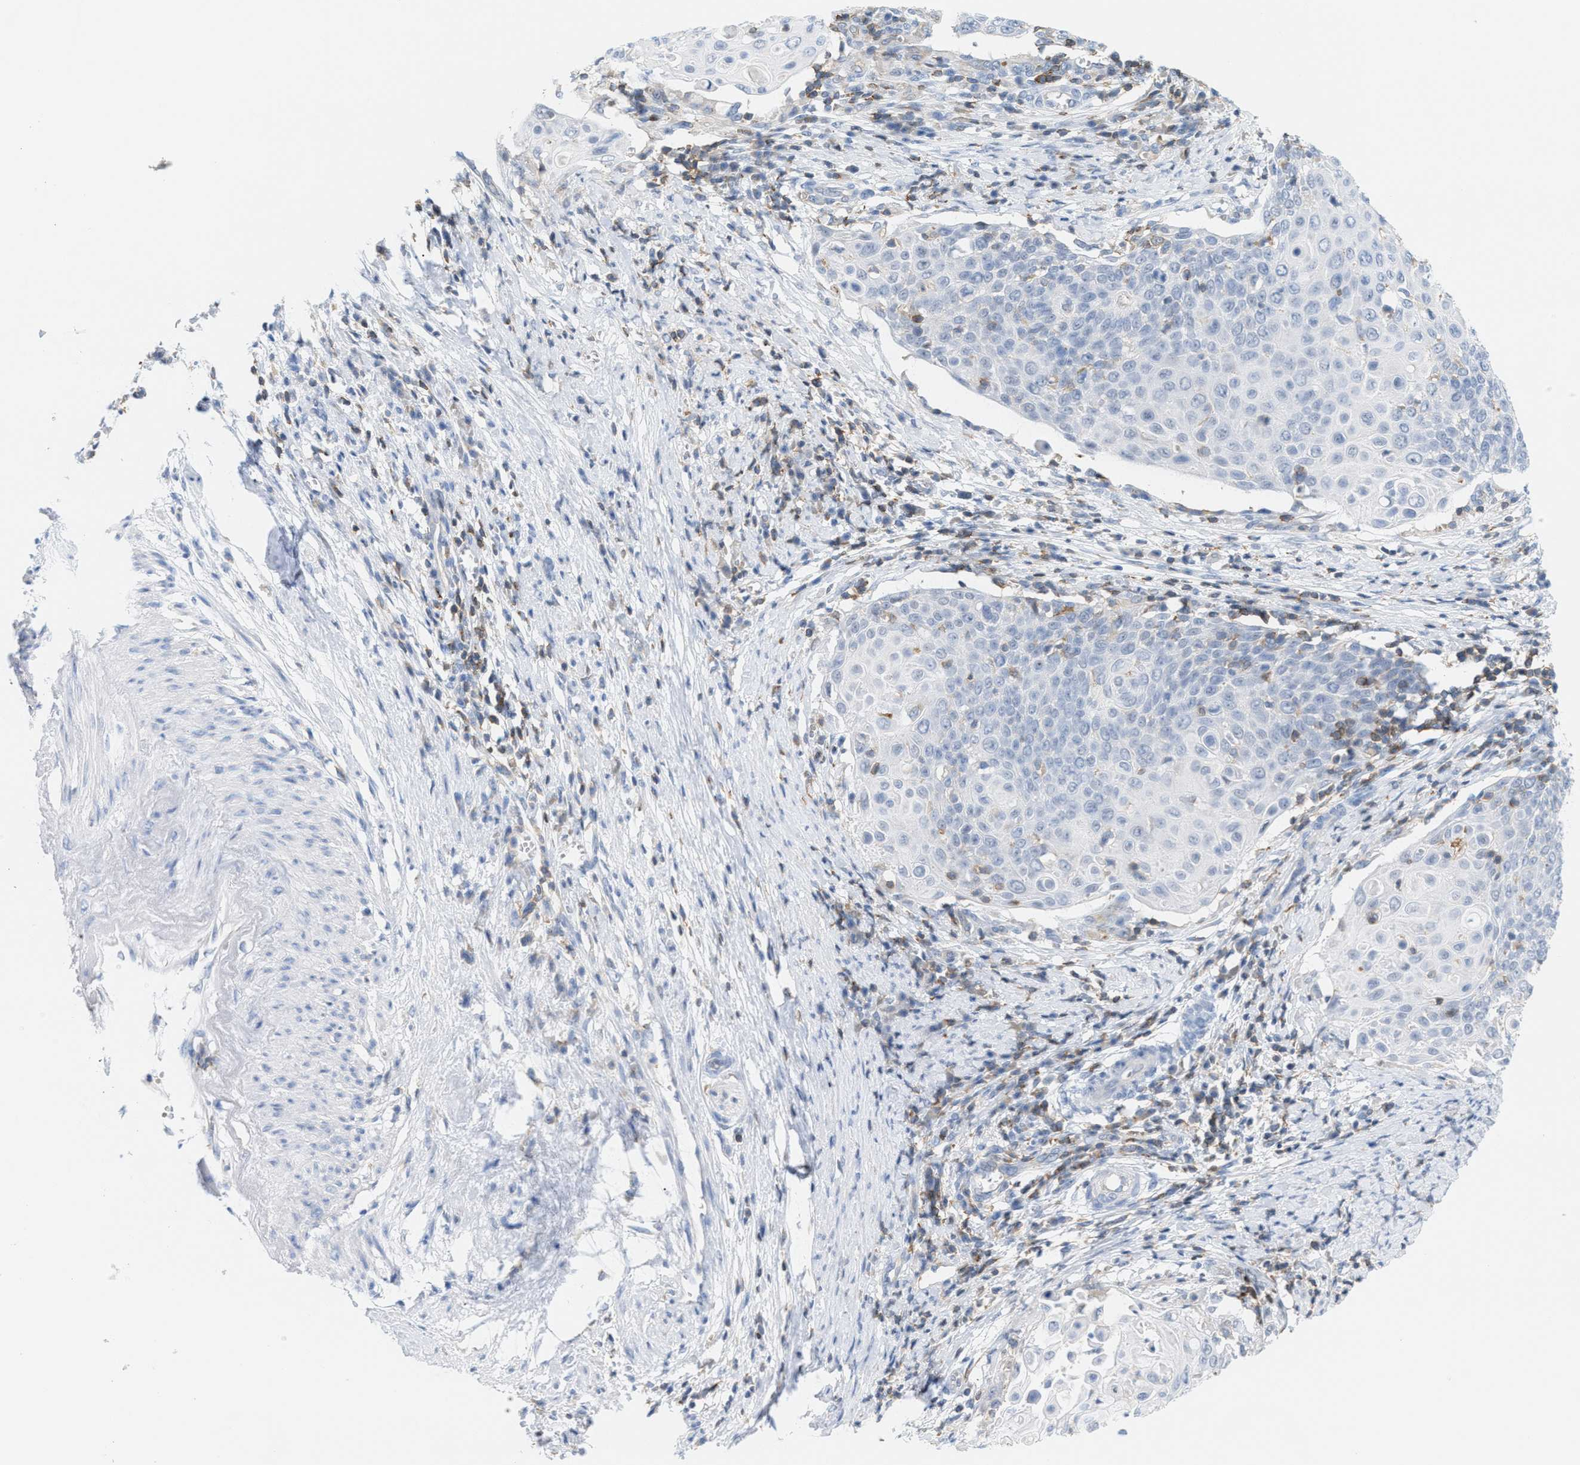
{"staining": {"intensity": "negative", "quantity": "none", "location": "none"}, "tissue": "cervical cancer", "cell_type": "Tumor cells", "image_type": "cancer", "snomed": [{"axis": "morphology", "description": "Squamous cell carcinoma, NOS"}, {"axis": "topography", "description": "Cervix"}], "caption": "Image shows no significant protein staining in tumor cells of squamous cell carcinoma (cervical). (Brightfield microscopy of DAB IHC at high magnification).", "gene": "IL16", "patient": {"sex": "female", "age": 39}}